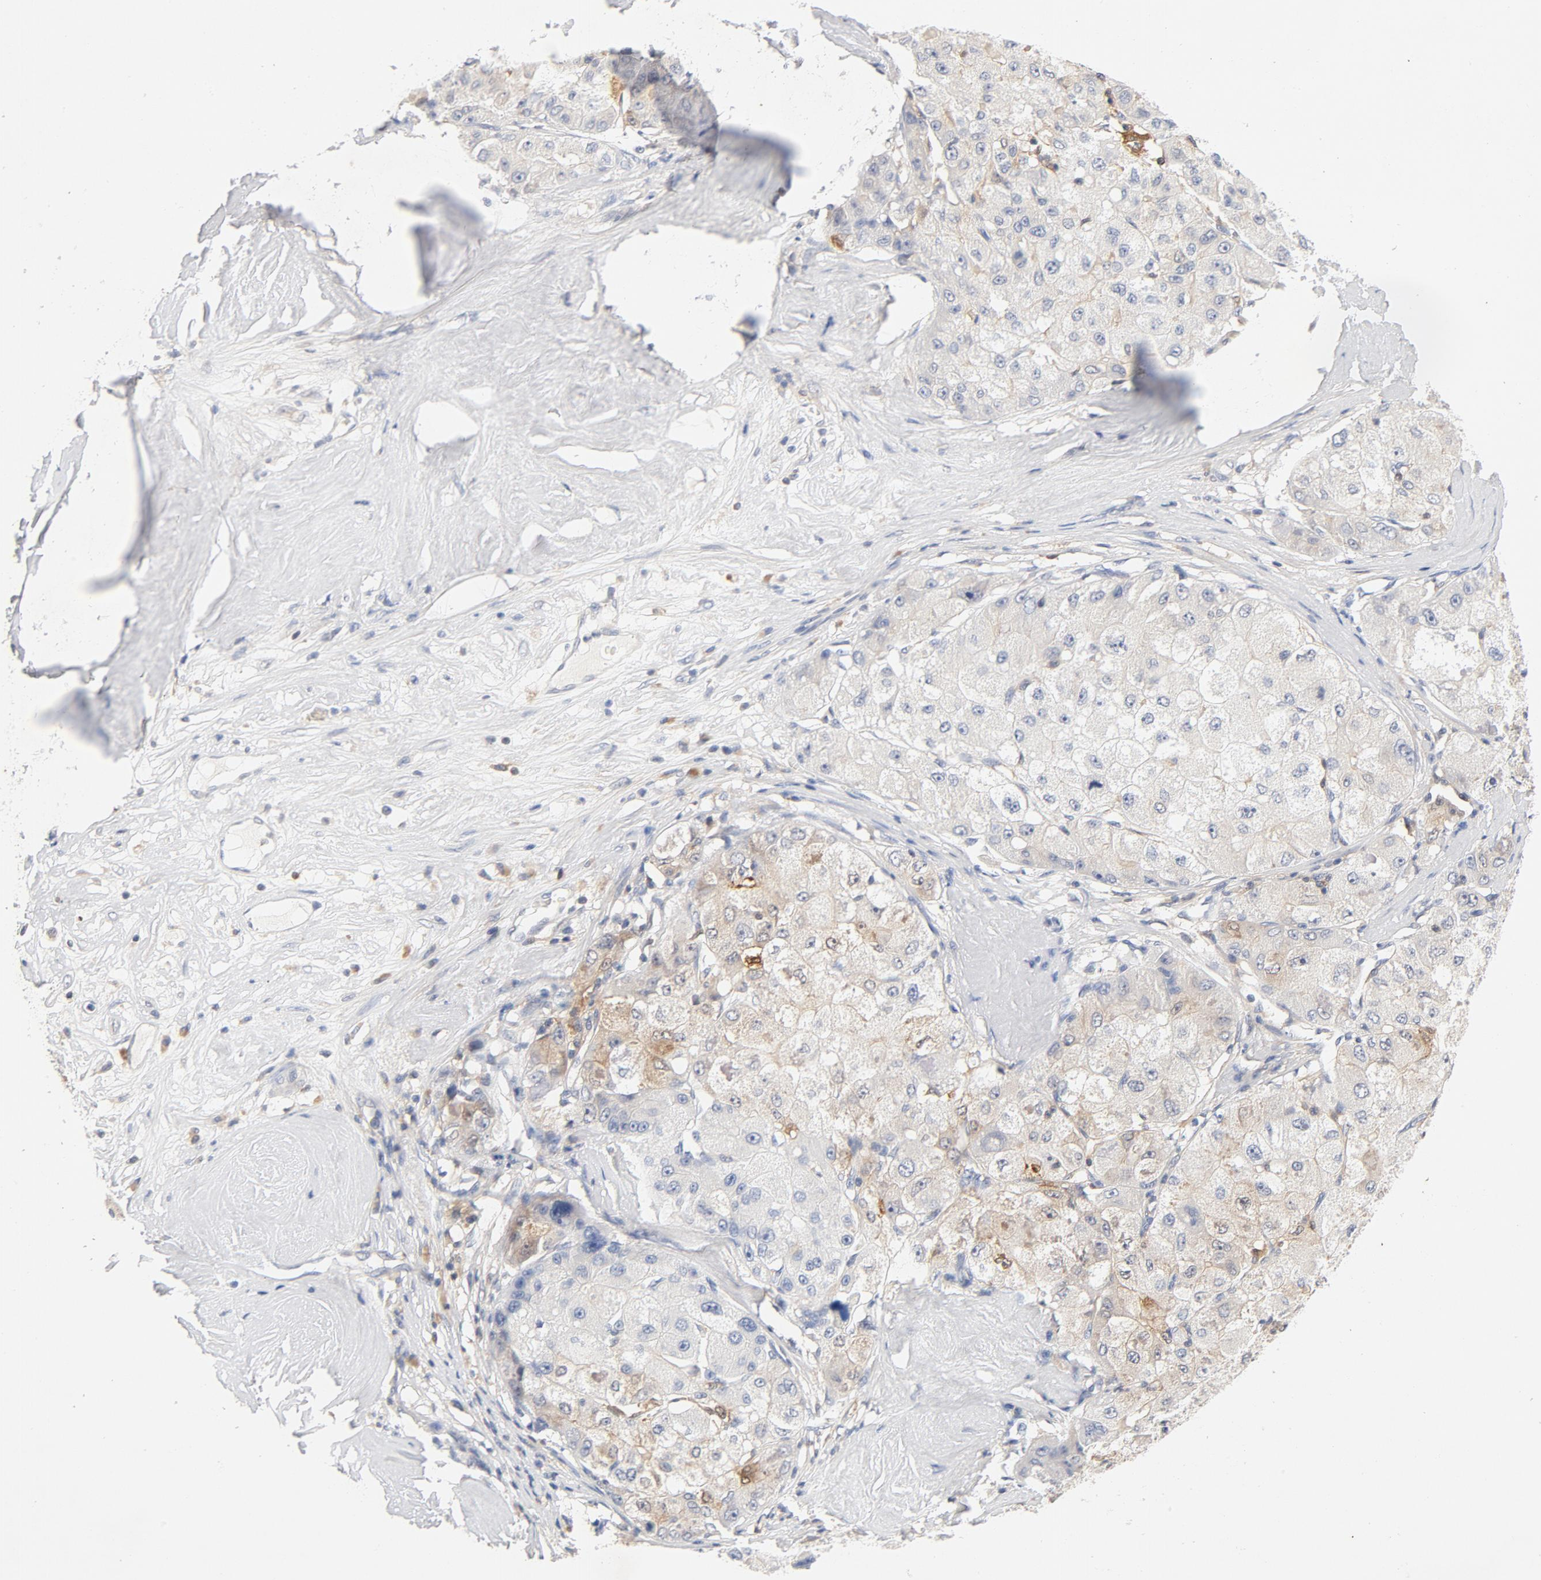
{"staining": {"intensity": "weak", "quantity": "25%-75%", "location": "cytoplasmic/membranous"}, "tissue": "liver cancer", "cell_type": "Tumor cells", "image_type": "cancer", "snomed": [{"axis": "morphology", "description": "Carcinoma, Hepatocellular, NOS"}, {"axis": "topography", "description": "Liver"}], "caption": "IHC (DAB) staining of liver cancer (hepatocellular carcinoma) demonstrates weak cytoplasmic/membranous protein staining in approximately 25%-75% of tumor cells.", "gene": "STAT1", "patient": {"sex": "male", "age": 80}}